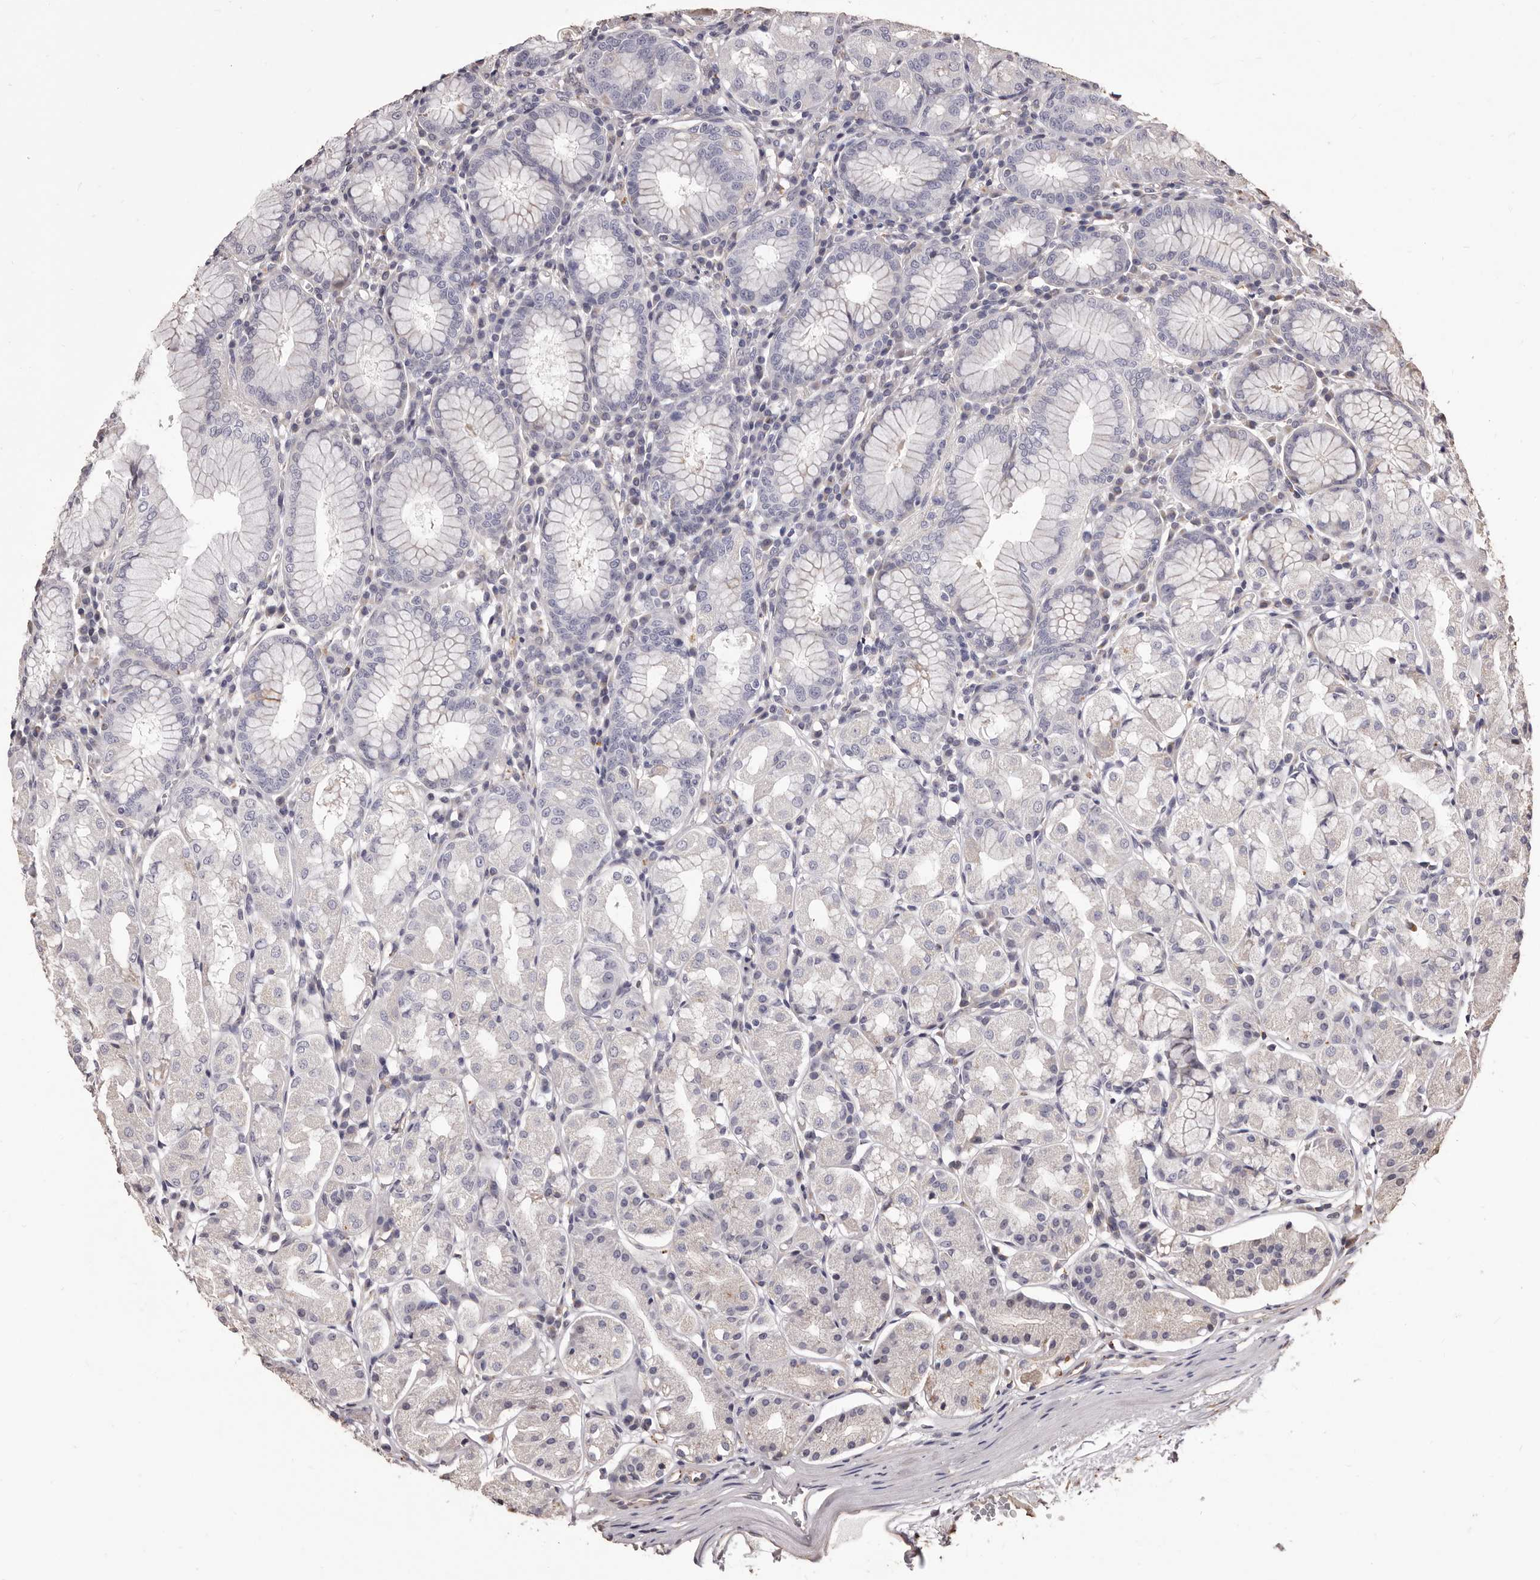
{"staining": {"intensity": "negative", "quantity": "none", "location": "none"}, "tissue": "stomach", "cell_type": "Glandular cells", "image_type": "normal", "snomed": [{"axis": "morphology", "description": "Normal tissue, NOS"}, {"axis": "topography", "description": "Stomach"}, {"axis": "topography", "description": "Stomach, lower"}], "caption": "High magnification brightfield microscopy of unremarkable stomach stained with DAB (brown) and counterstained with hematoxylin (blue): glandular cells show no significant expression.", "gene": "ALPK1", "patient": {"sex": "female", "age": 56}}